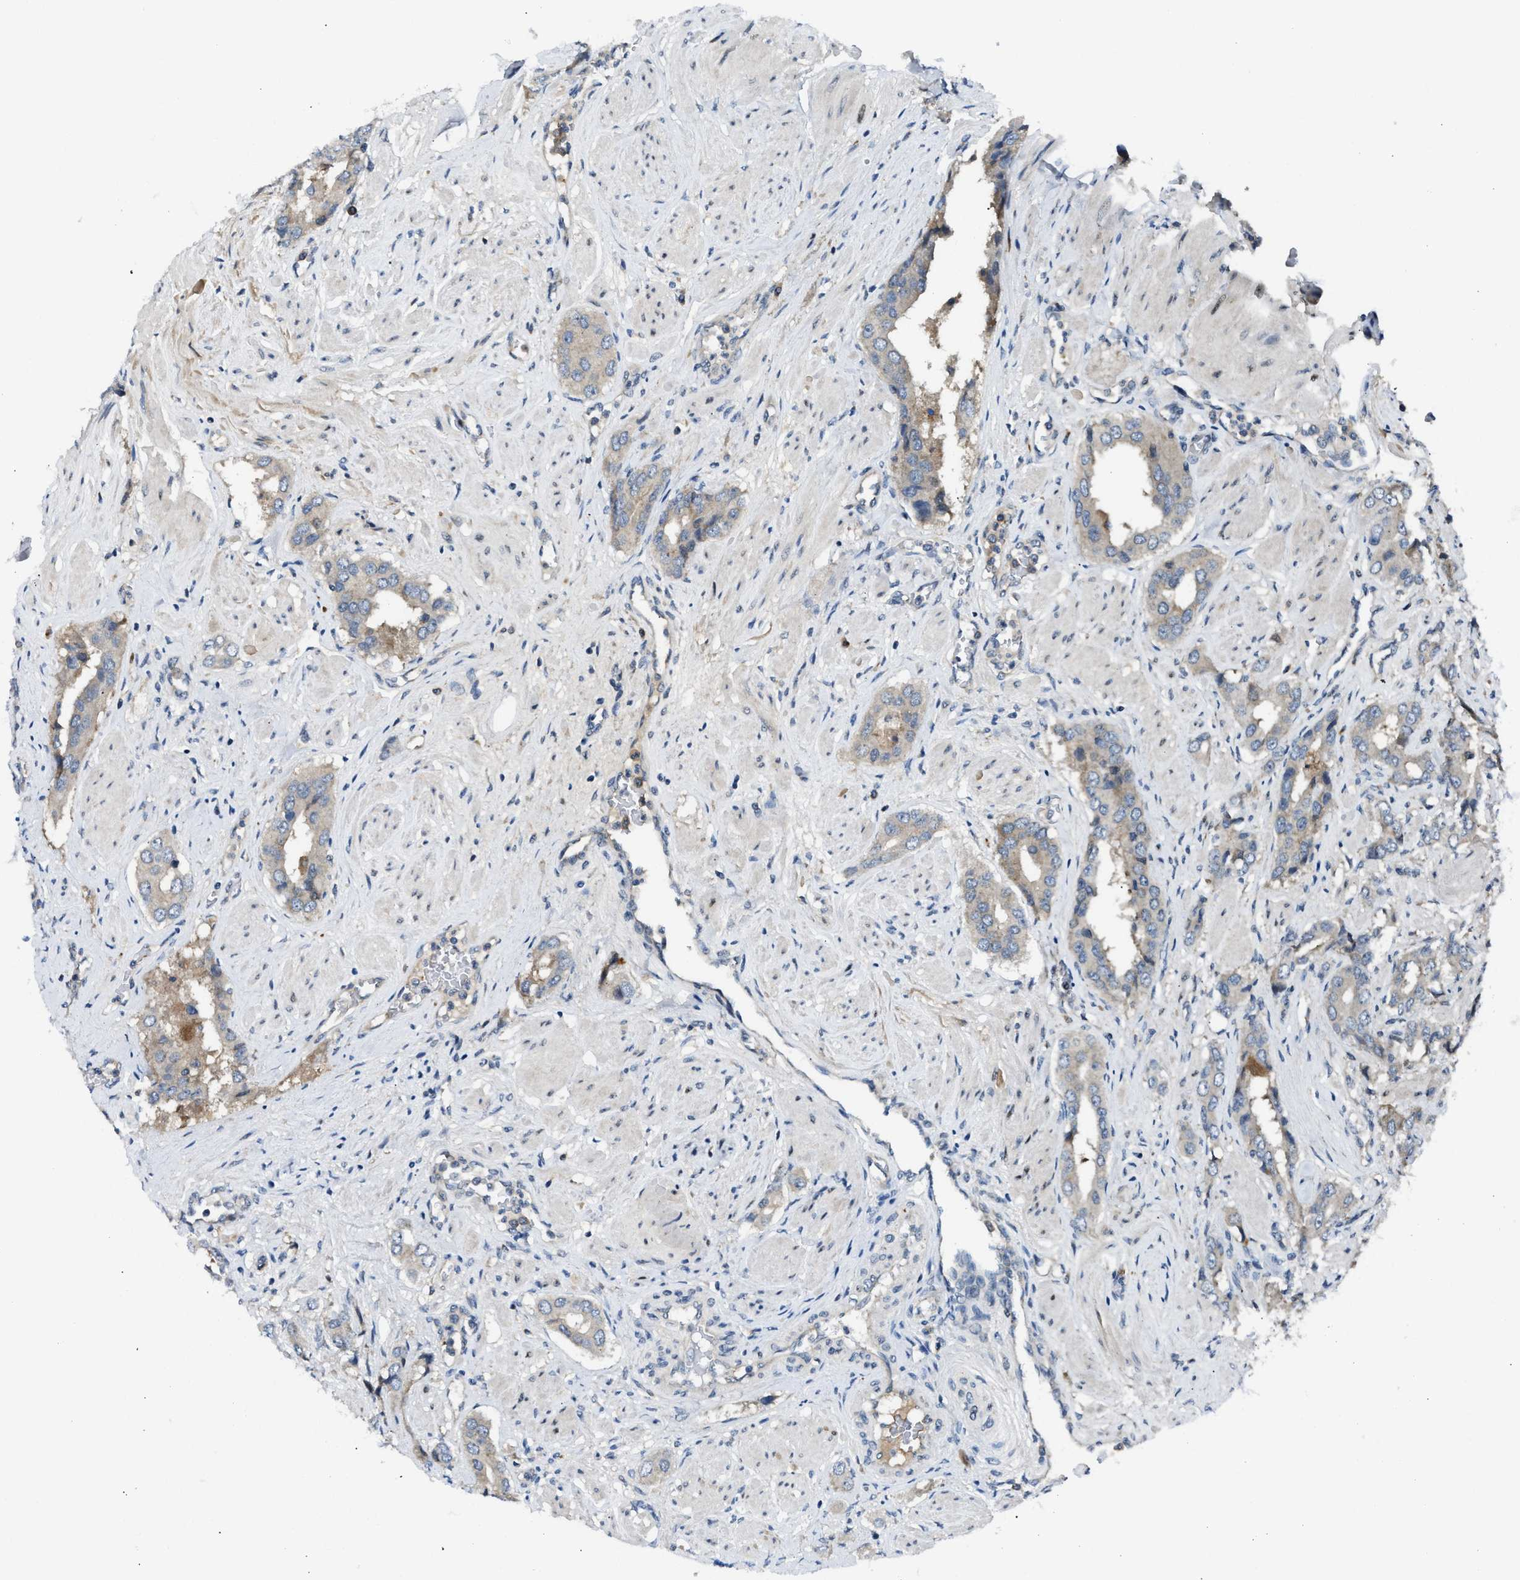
{"staining": {"intensity": "weak", "quantity": "<25%", "location": "cytoplasmic/membranous"}, "tissue": "prostate cancer", "cell_type": "Tumor cells", "image_type": "cancer", "snomed": [{"axis": "morphology", "description": "Adenocarcinoma, High grade"}, {"axis": "topography", "description": "Prostate"}], "caption": "DAB (3,3'-diaminobenzidine) immunohistochemical staining of human prostate cancer (adenocarcinoma (high-grade)) reveals no significant positivity in tumor cells.", "gene": "ZNF251", "patient": {"sex": "male", "age": 52}}